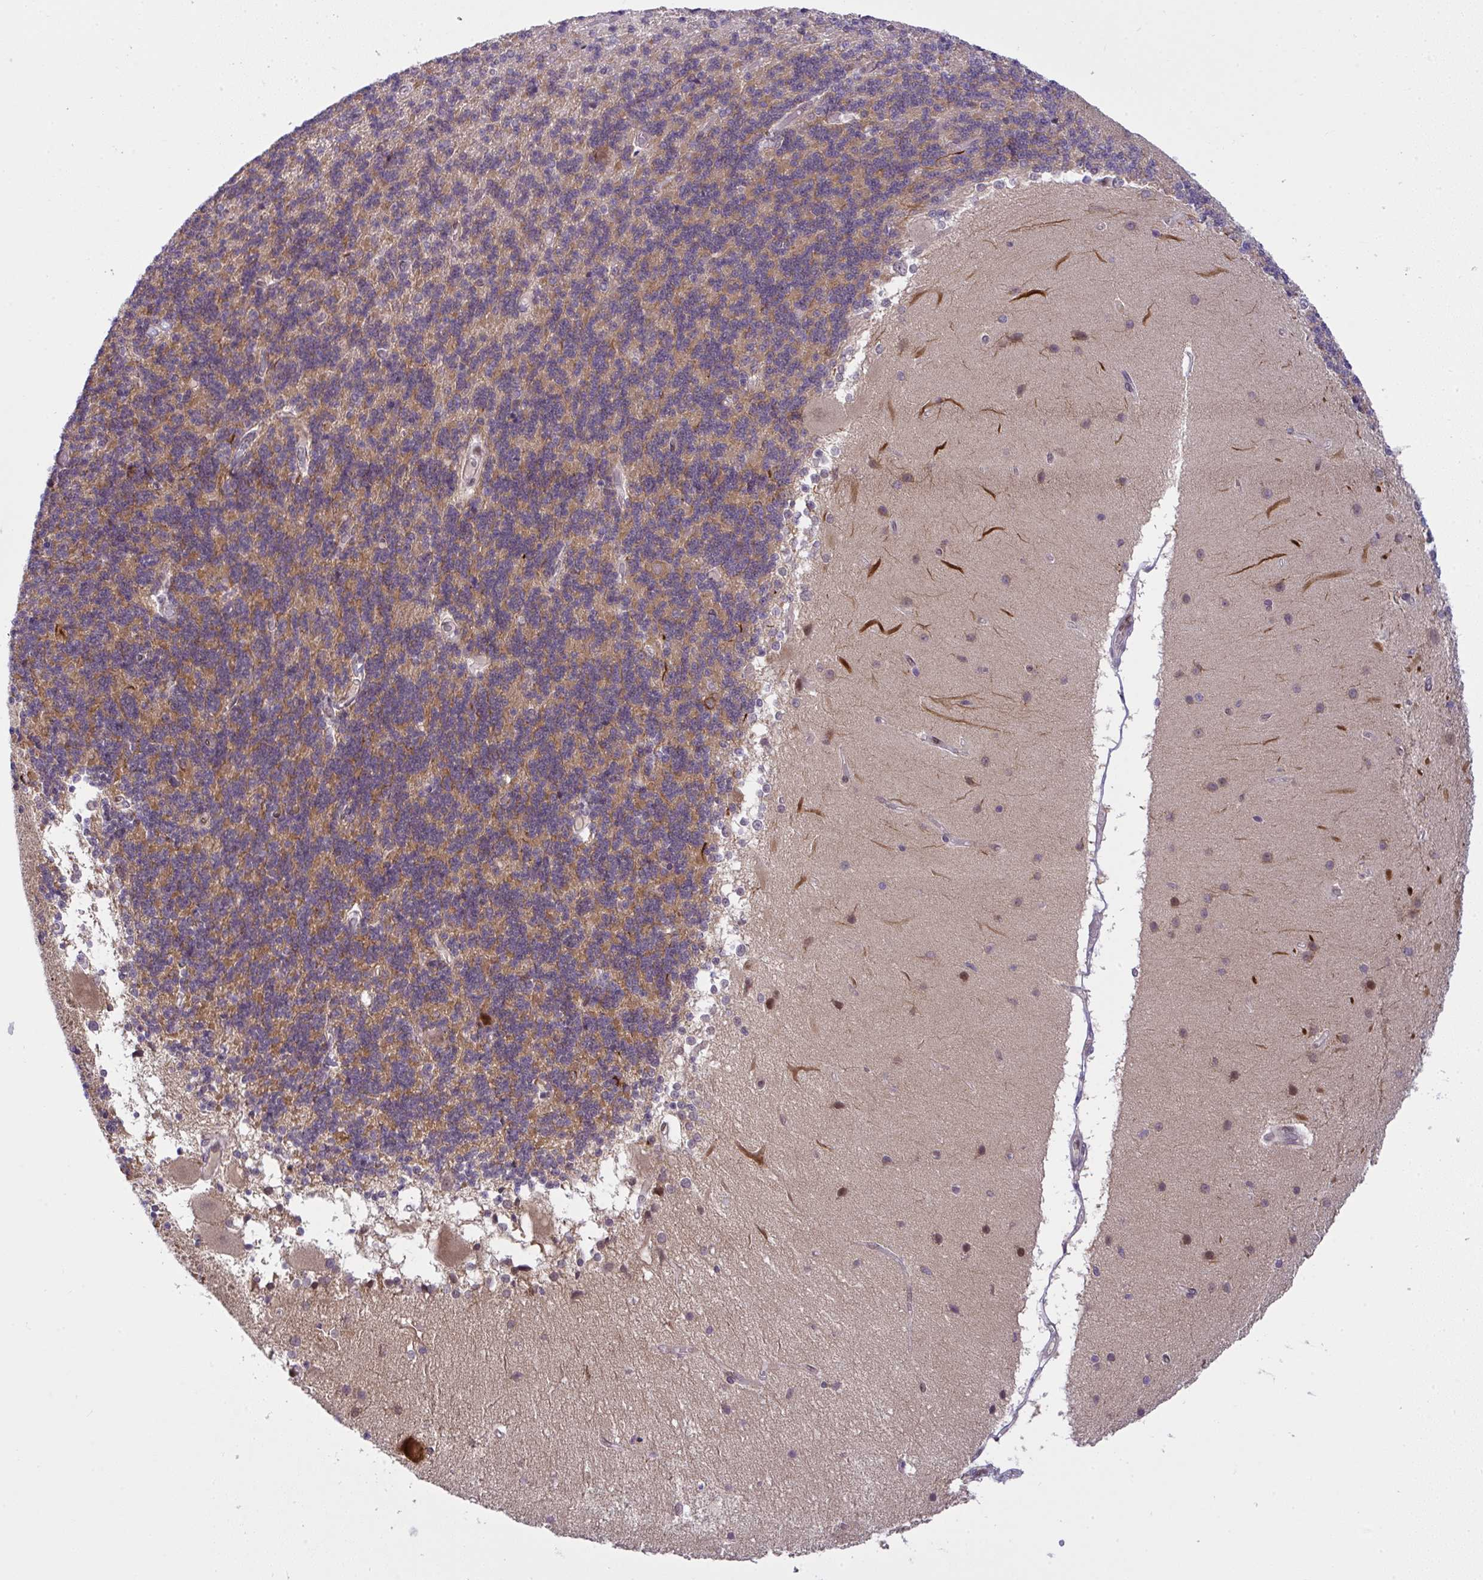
{"staining": {"intensity": "moderate", "quantity": "25%-75%", "location": "cytoplasmic/membranous"}, "tissue": "cerebellum", "cell_type": "Cells in granular layer", "image_type": "normal", "snomed": [{"axis": "morphology", "description": "Normal tissue, NOS"}, {"axis": "topography", "description": "Cerebellum"}], "caption": "DAB (3,3'-diaminobenzidine) immunohistochemical staining of normal human cerebellum displays moderate cytoplasmic/membranous protein expression in about 25%-75% of cells in granular layer.", "gene": "KLF2", "patient": {"sex": "female", "age": 54}}